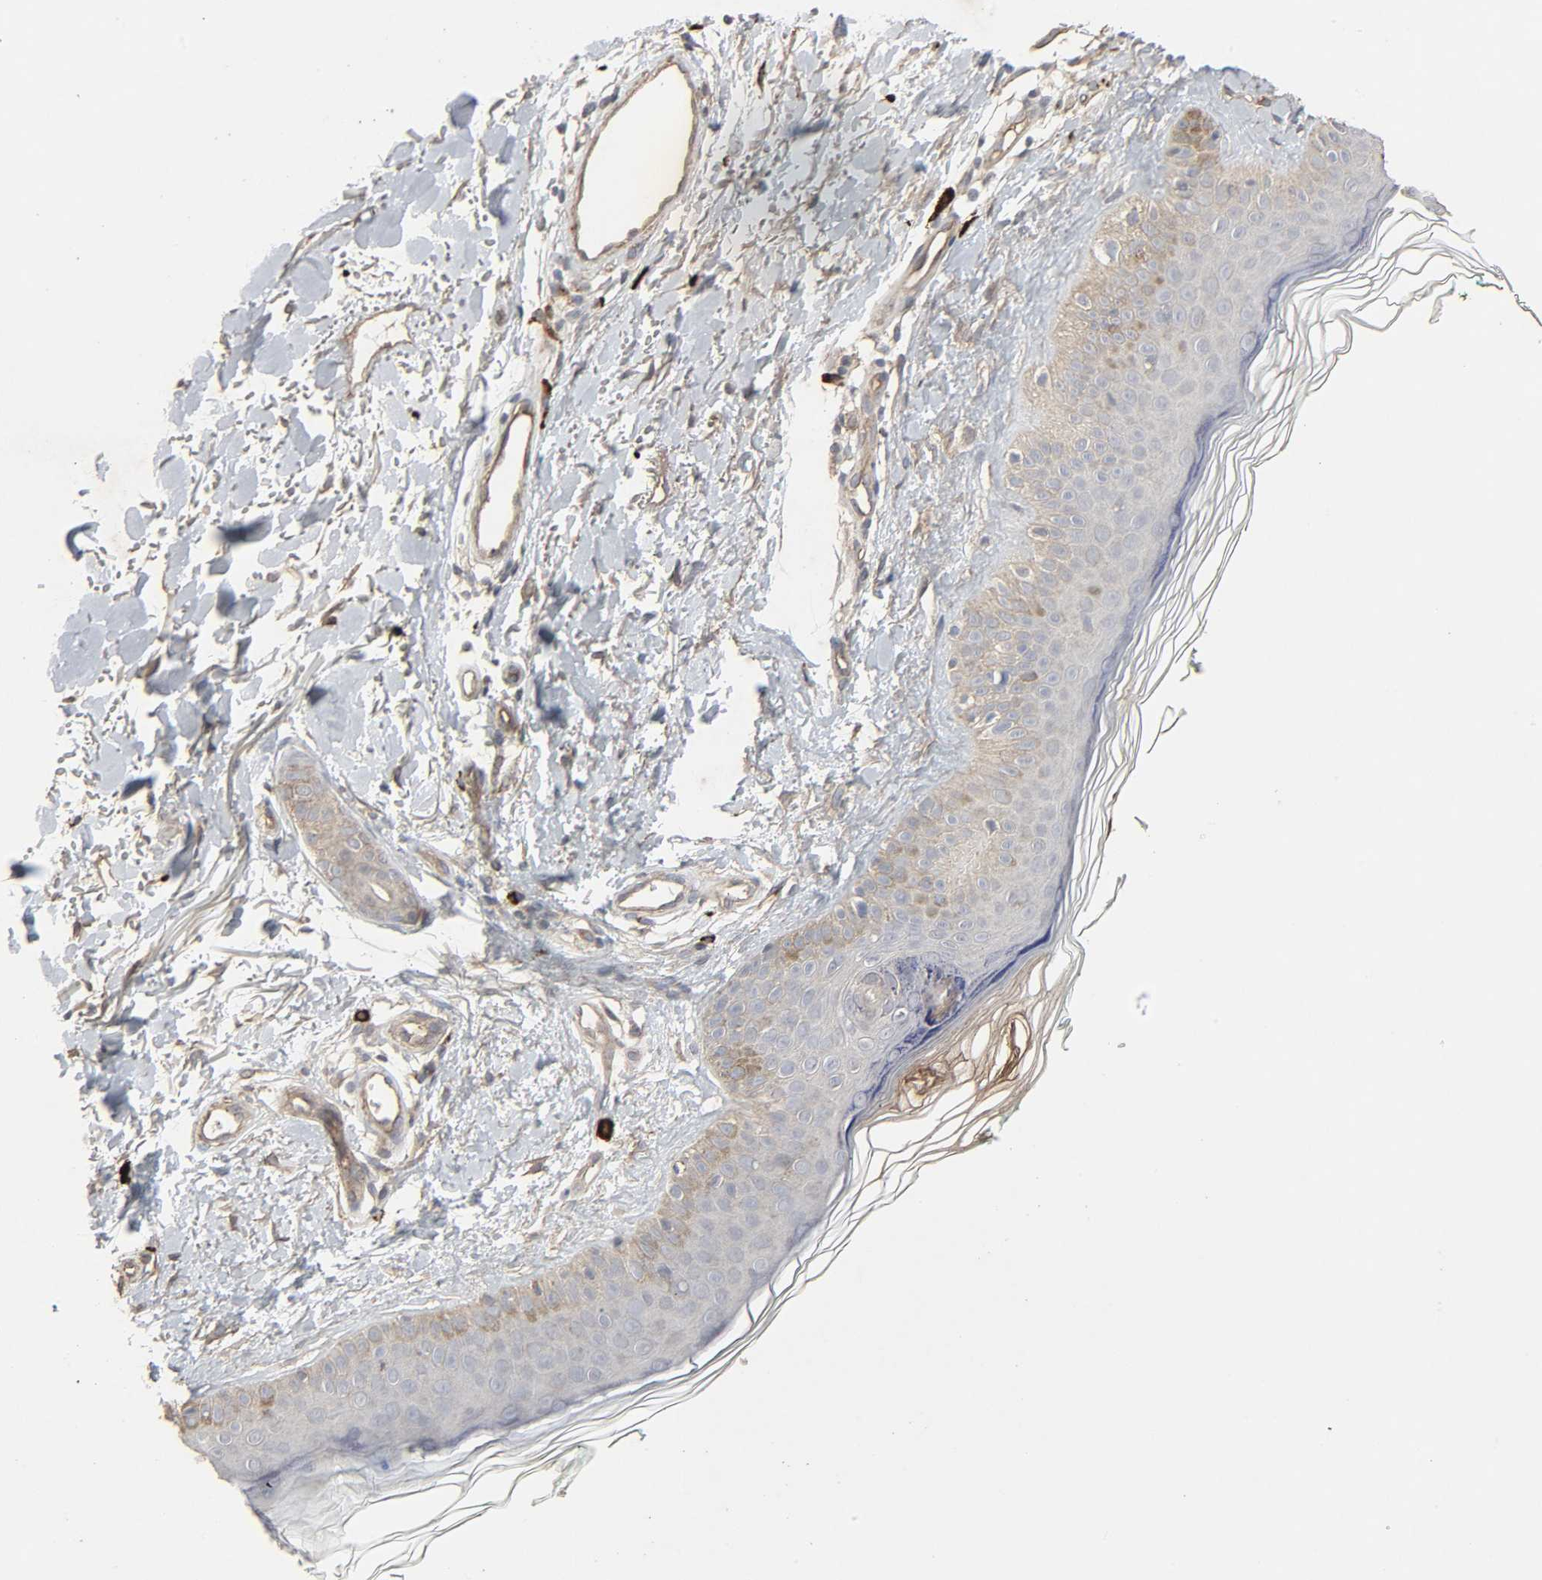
{"staining": {"intensity": "weak", "quantity": ">75%", "location": "cytoplasmic/membranous"}, "tissue": "skin", "cell_type": "Fibroblasts", "image_type": "normal", "snomed": [{"axis": "morphology", "description": "Normal tissue, NOS"}, {"axis": "topography", "description": "Skin"}], "caption": "Immunohistochemical staining of benign human skin shows >75% levels of weak cytoplasmic/membranous protein positivity in about >75% of fibroblasts.", "gene": "ADCY4", "patient": {"sex": "male", "age": 71}}